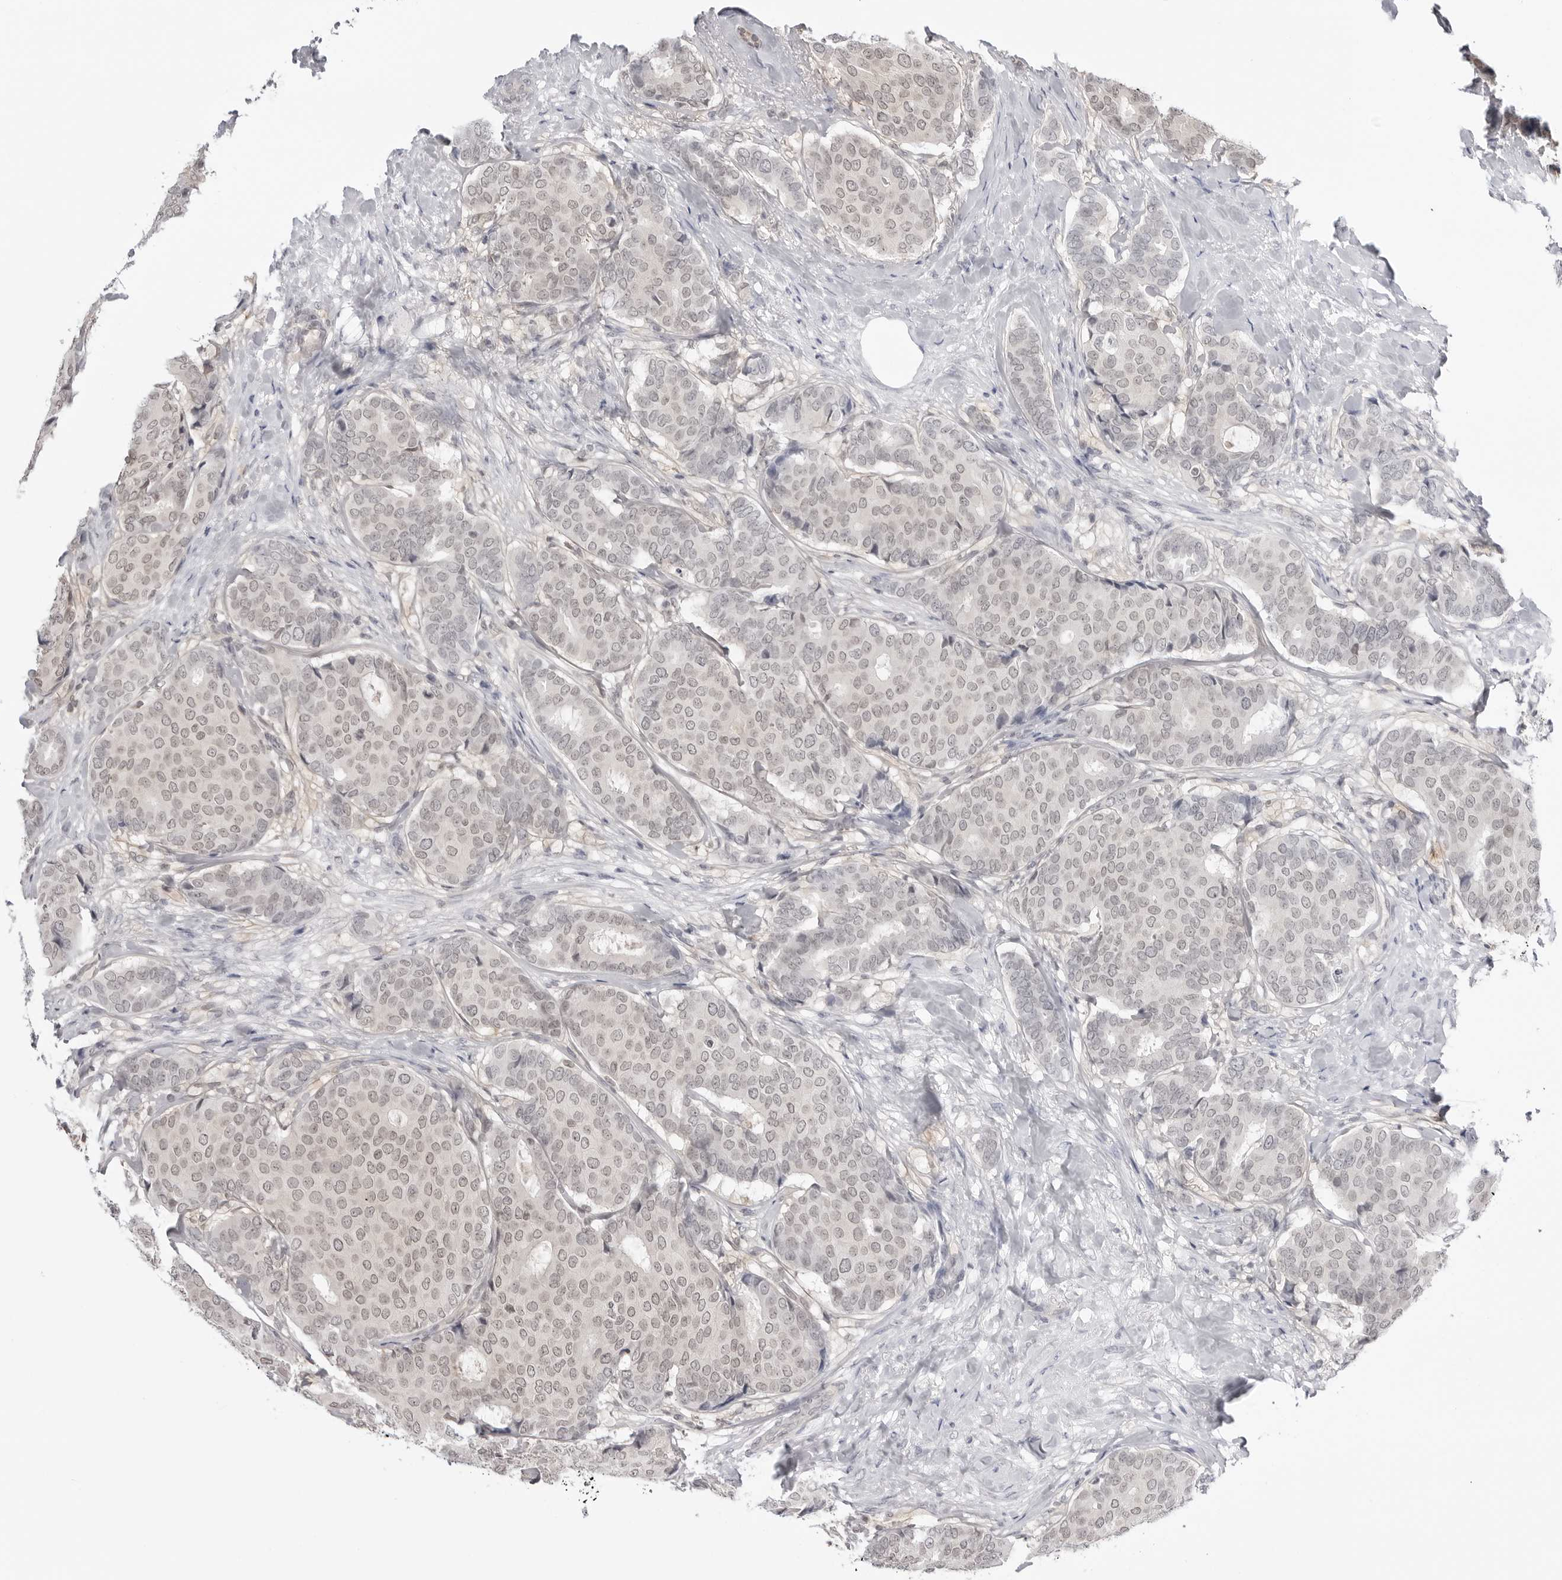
{"staining": {"intensity": "weak", "quantity": ">75%", "location": "nuclear"}, "tissue": "breast cancer", "cell_type": "Tumor cells", "image_type": "cancer", "snomed": [{"axis": "morphology", "description": "Duct carcinoma"}, {"axis": "topography", "description": "Breast"}], "caption": "High-power microscopy captured an immunohistochemistry (IHC) image of breast cancer, revealing weak nuclear expression in approximately >75% of tumor cells.", "gene": "YWHAG", "patient": {"sex": "female", "age": 75}}